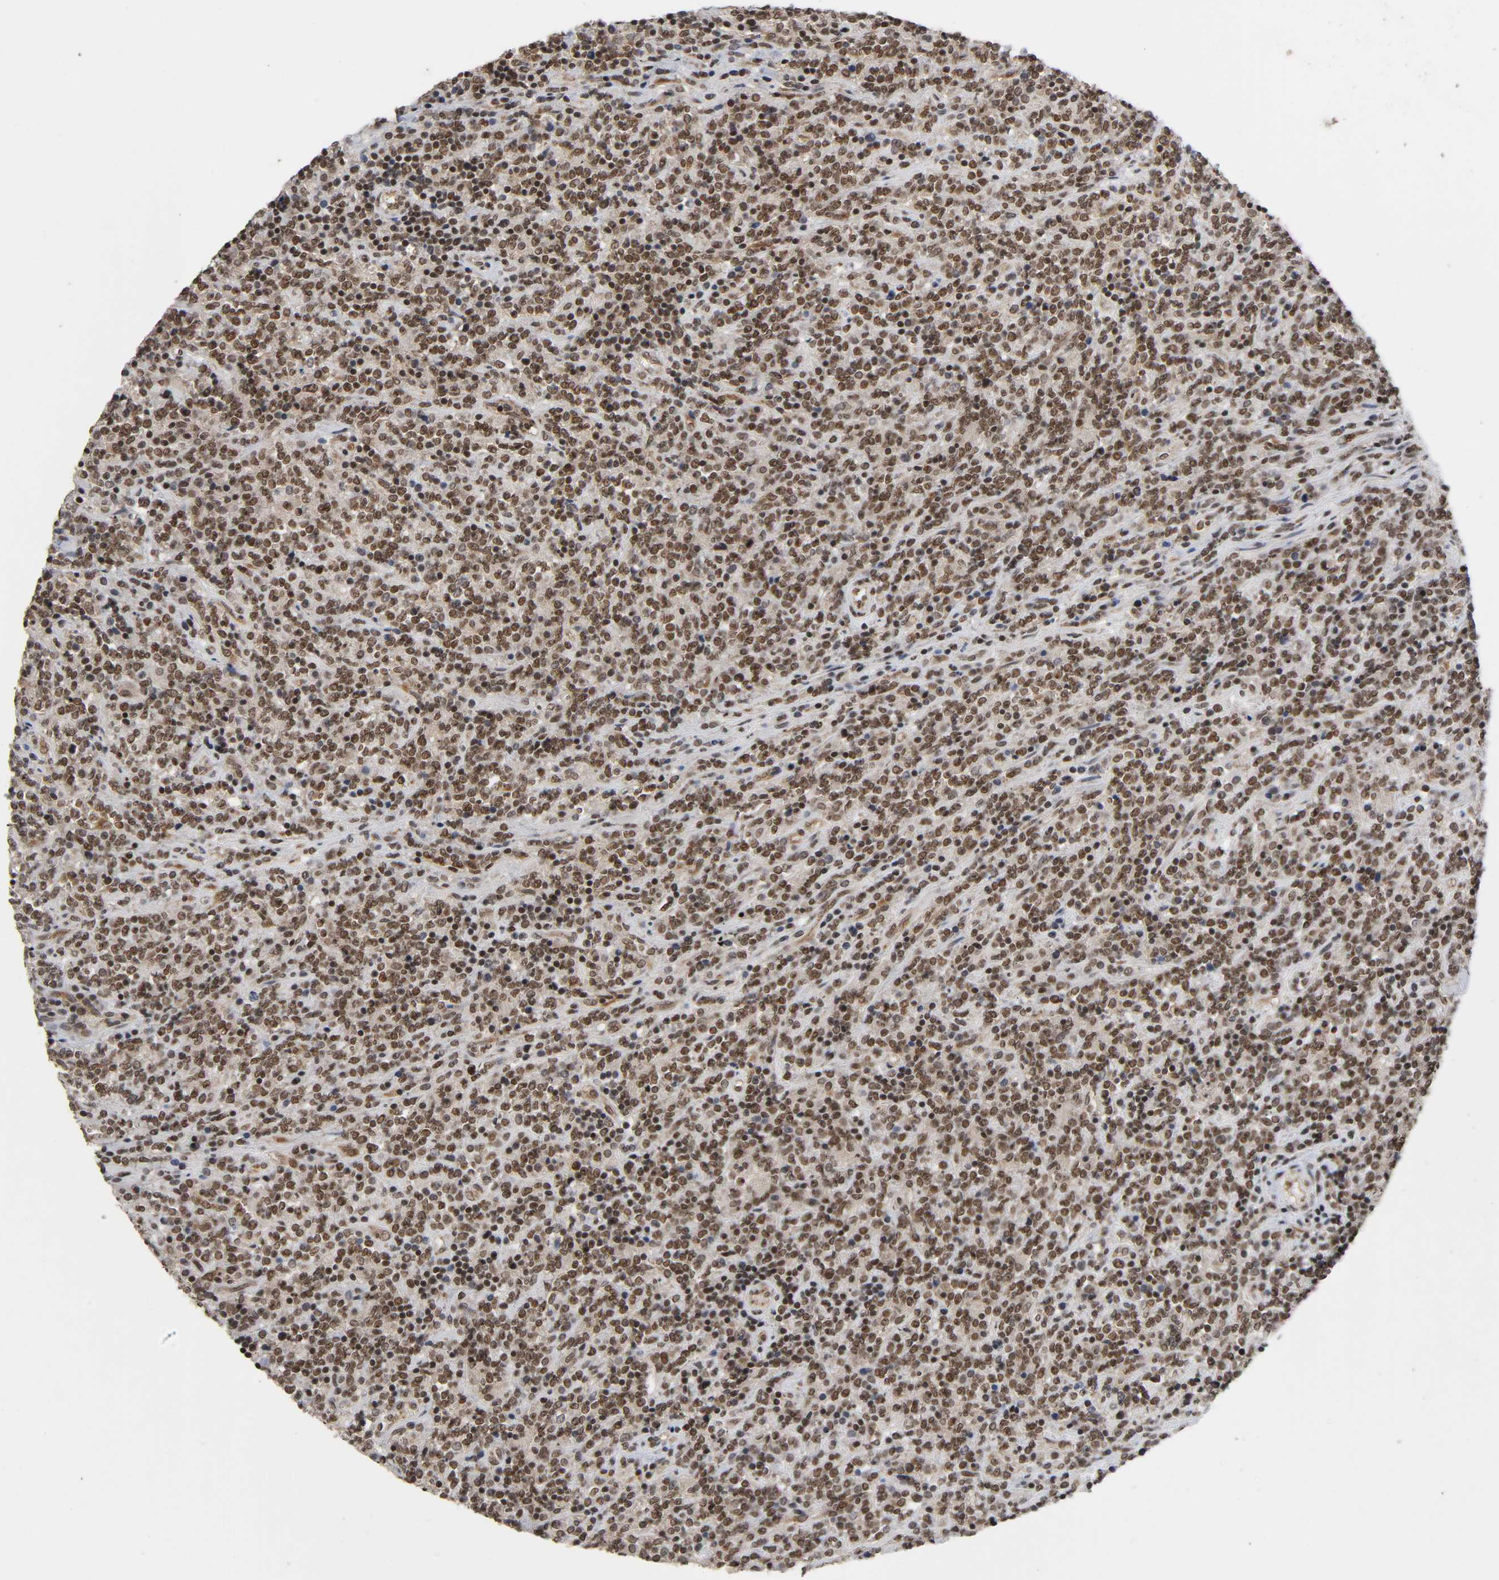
{"staining": {"intensity": "moderate", "quantity": ">75%", "location": "cytoplasmic/membranous,nuclear"}, "tissue": "lymphoma", "cell_type": "Tumor cells", "image_type": "cancer", "snomed": [{"axis": "morphology", "description": "Malignant lymphoma, non-Hodgkin's type, High grade"}, {"axis": "topography", "description": "Soft tissue"}], "caption": "Protein positivity by immunohistochemistry demonstrates moderate cytoplasmic/membranous and nuclear positivity in about >75% of tumor cells in lymphoma. Nuclei are stained in blue.", "gene": "ZNF384", "patient": {"sex": "male", "age": 18}}